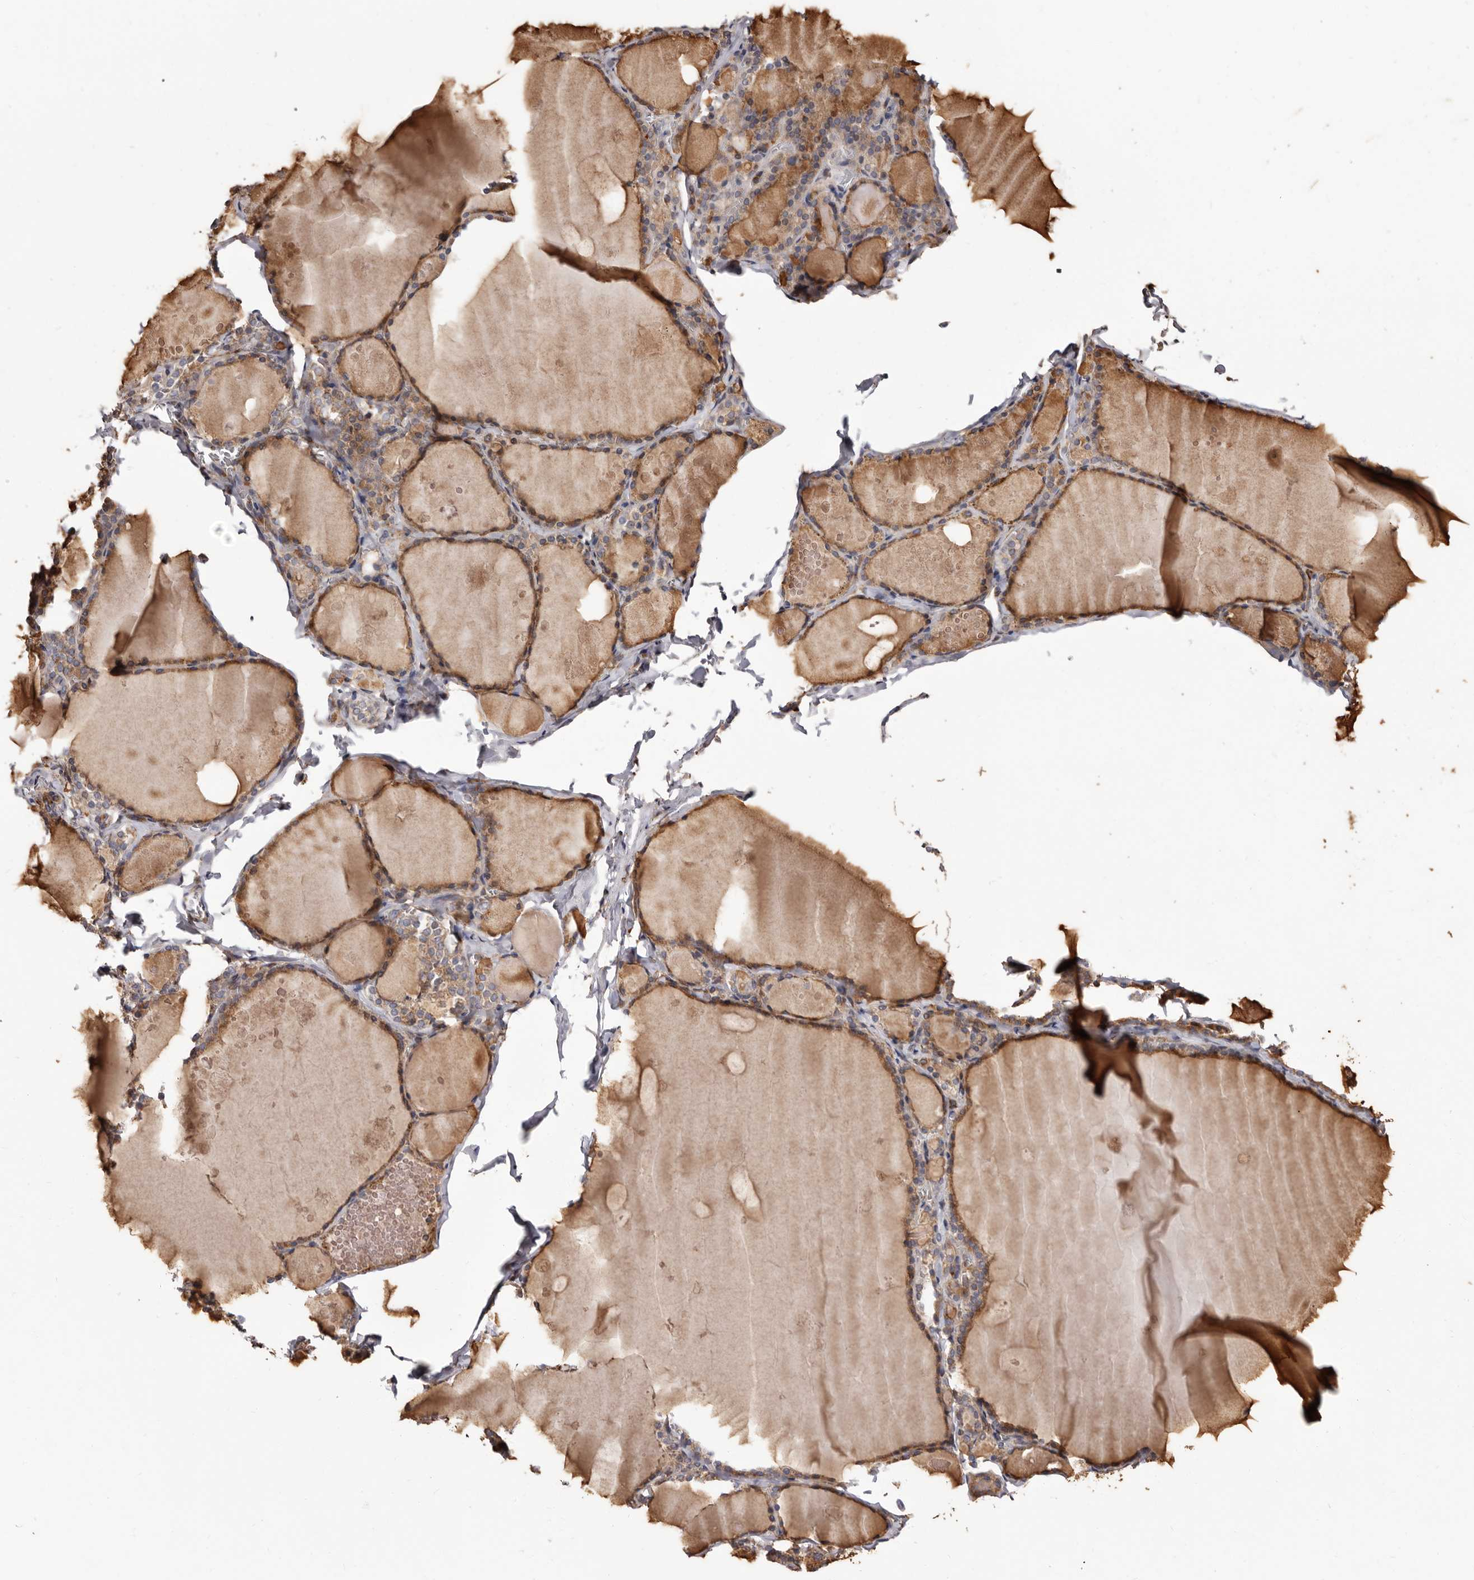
{"staining": {"intensity": "moderate", "quantity": ">75%", "location": "cytoplasmic/membranous"}, "tissue": "thyroid gland", "cell_type": "Glandular cells", "image_type": "normal", "snomed": [{"axis": "morphology", "description": "Normal tissue, NOS"}, {"axis": "topography", "description": "Thyroid gland"}], "caption": "Thyroid gland stained with DAB immunohistochemistry (IHC) demonstrates medium levels of moderate cytoplasmic/membranous expression in about >75% of glandular cells. The protein of interest is shown in brown color, while the nuclei are stained blue.", "gene": "COQ8B", "patient": {"sex": "male", "age": 56}}